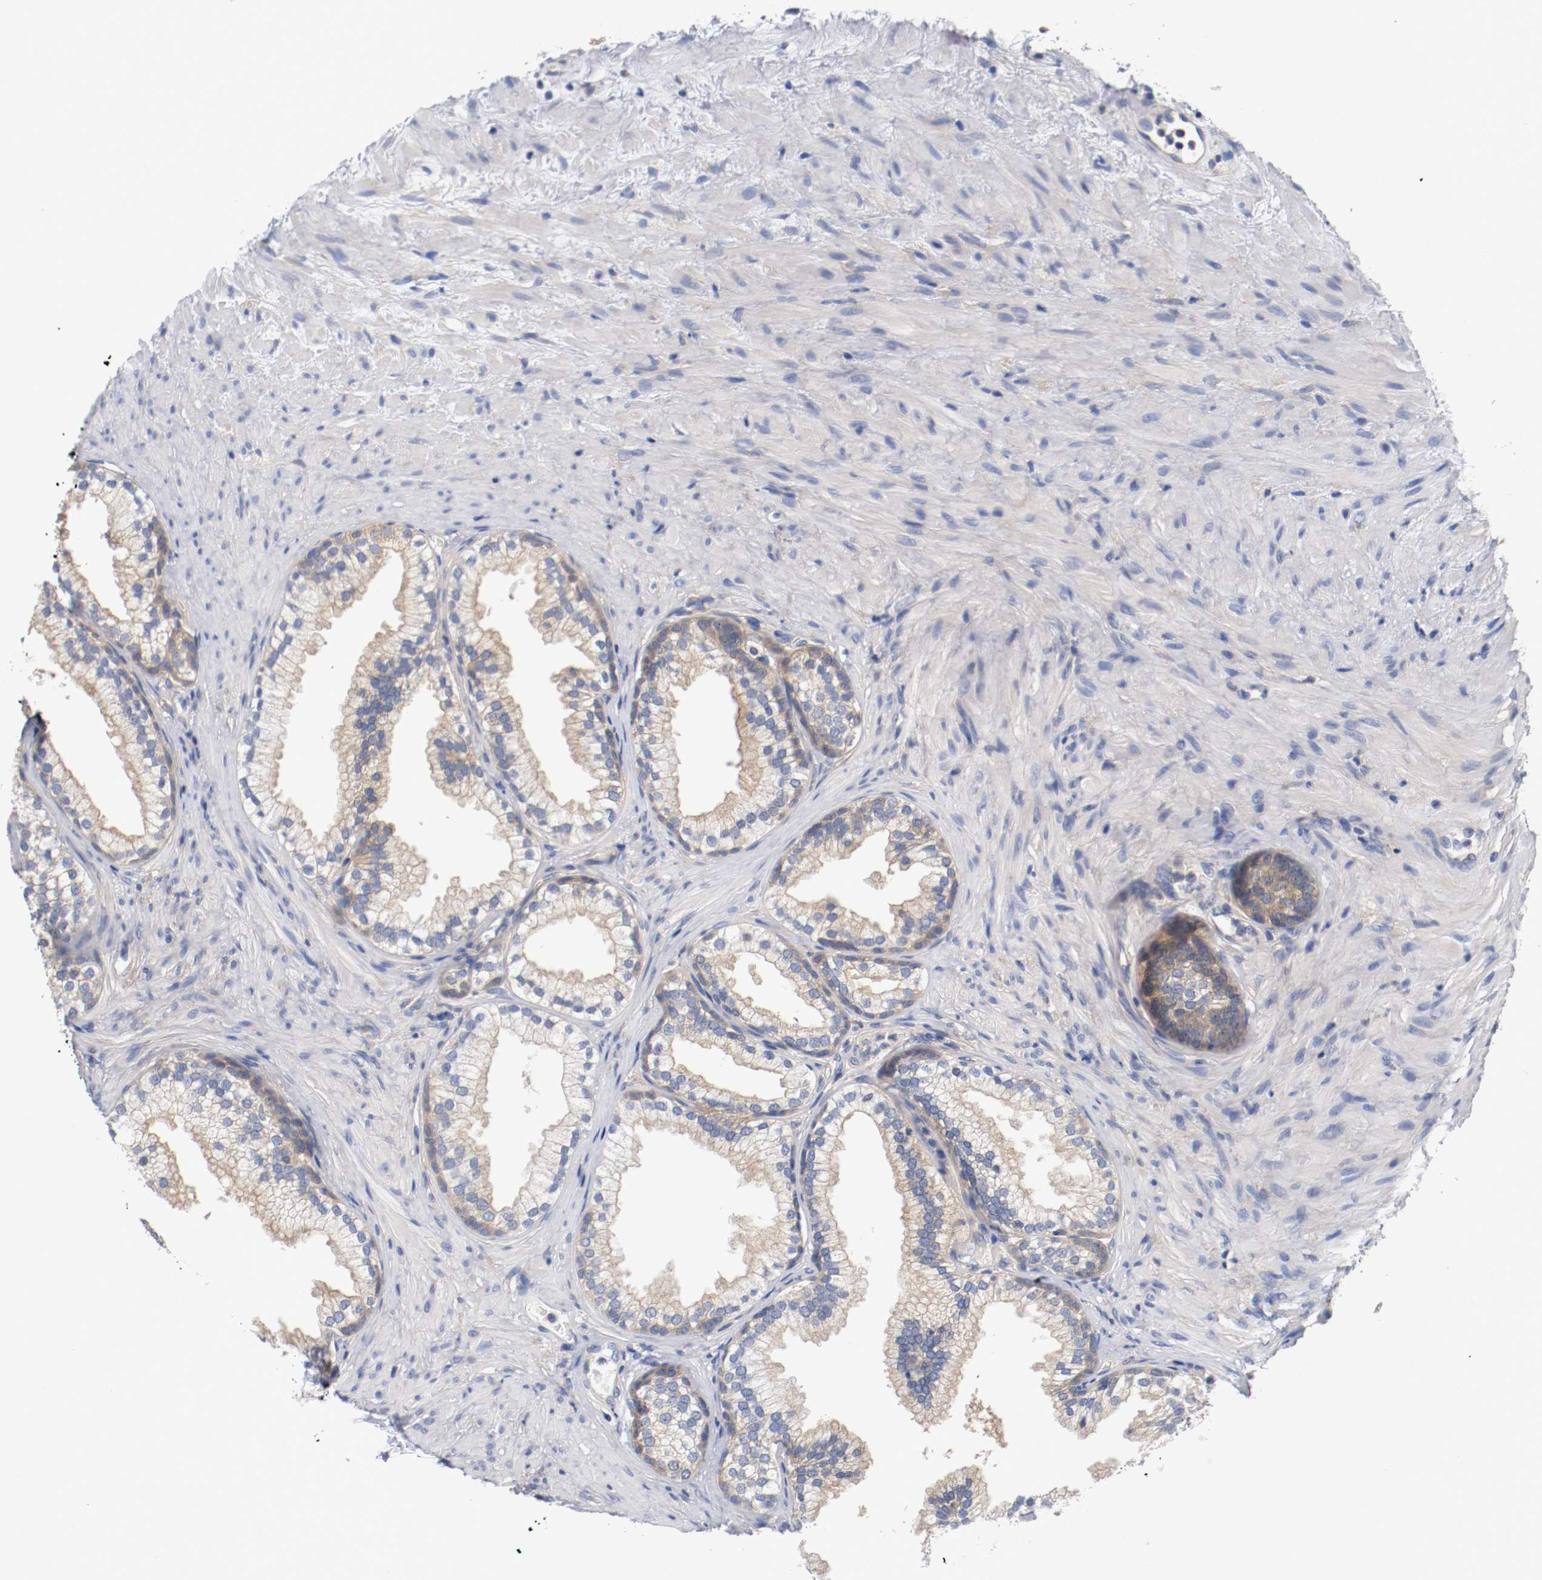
{"staining": {"intensity": "weak", "quantity": ">75%", "location": "cytoplasmic/membranous"}, "tissue": "prostate", "cell_type": "Glandular cells", "image_type": "normal", "snomed": [{"axis": "morphology", "description": "Normal tissue, NOS"}, {"axis": "topography", "description": "Prostate"}], "caption": "A brown stain highlights weak cytoplasmic/membranous positivity of a protein in glandular cells of normal human prostate.", "gene": "HGS", "patient": {"sex": "male", "age": 76}}